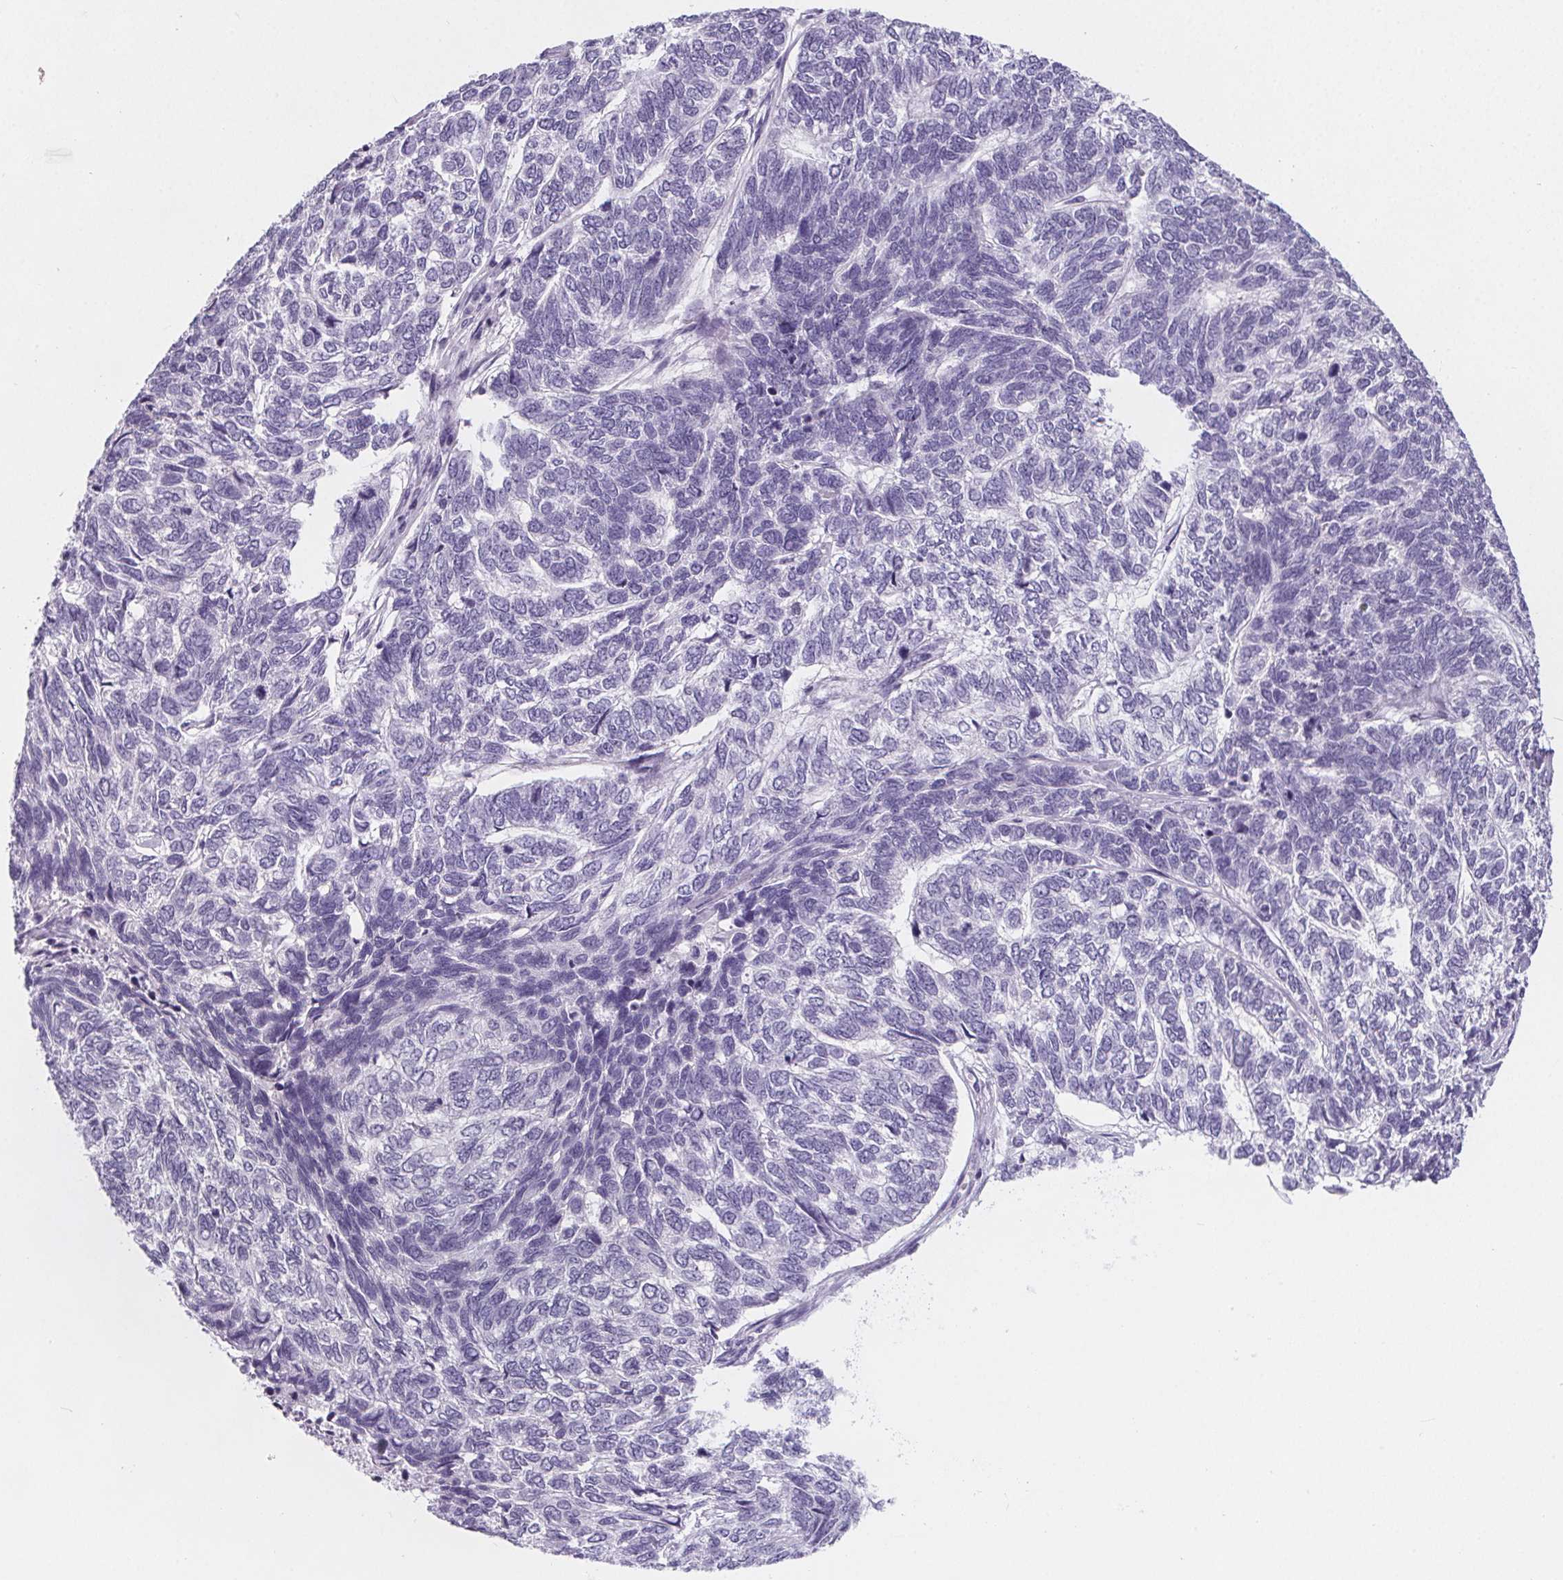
{"staining": {"intensity": "negative", "quantity": "none", "location": "none"}, "tissue": "skin cancer", "cell_type": "Tumor cells", "image_type": "cancer", "snomed": [{"axis": "morphology", "description": "Basal cell carcinoma"}, {"axis": "topography", "description": "Skin"}], "caption": "Immunohistochemical staining of skin cancer (basal cell carcinoma) displays no significant staining in tumor cells. Brightfield microscopy of immunohistochemistry (IHC) stained with DAB (brown) and hematoxylin (blue), captured at high magnification.", "gene": "ADRB1", "patient": {"sex": "female", "age": 65}}